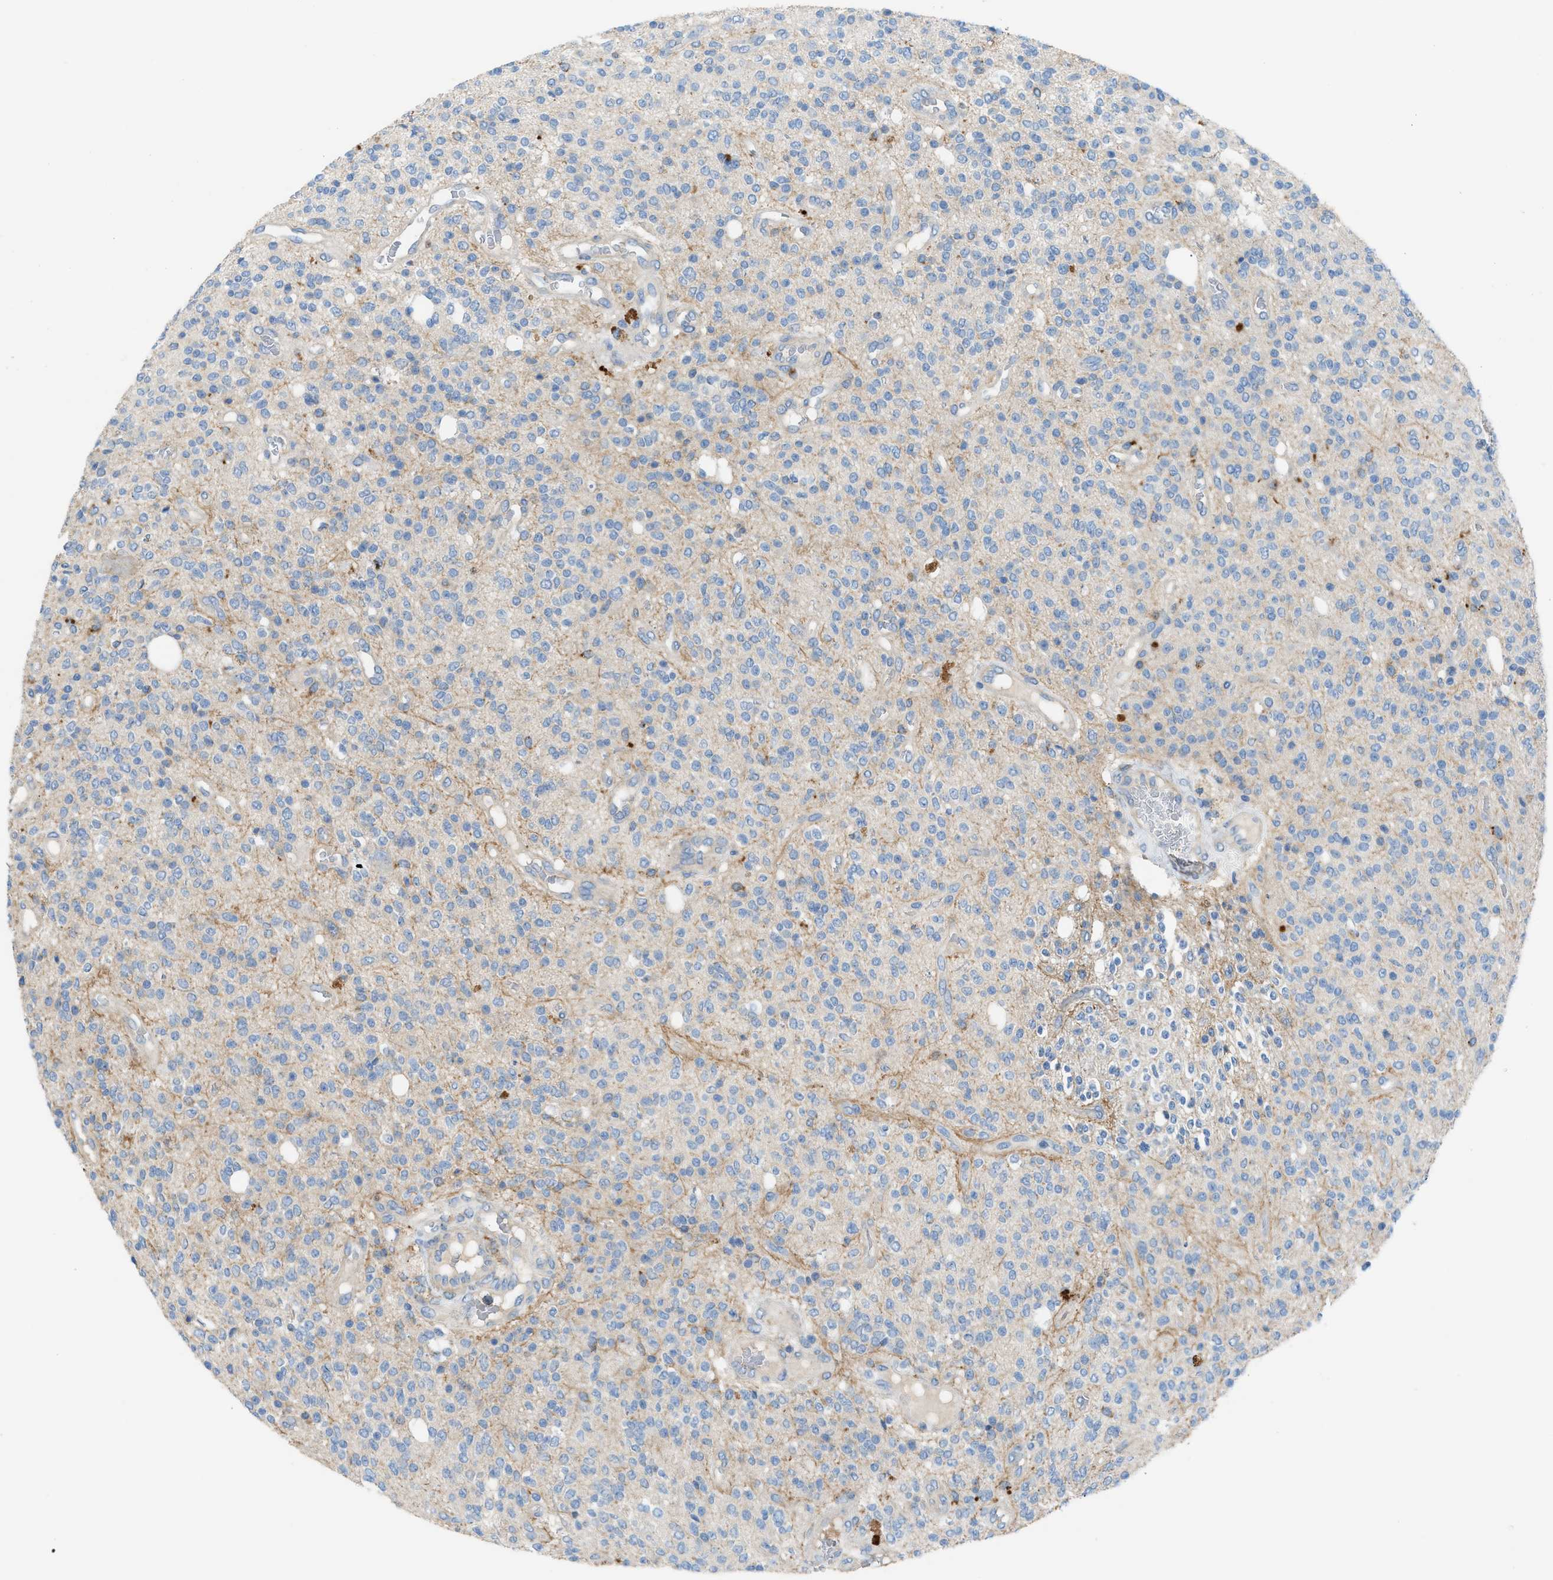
{"staining": {"intensity": "negative", "quantity": "none", "location": "none"}, "tissue": "glioma", "cell_type": "Tumor cells", "image_type": "cancer", "snomed": [{"axis": "morphology", "description": "Glioma, malignant, High grade"}, {"axis": "topography", "description": "Brain"}], "caption": "An image of human glioma is negative for staining in tumor cells. Brightfield microscopy of IHC stained with DAB (brown) and hematoxylin (blue), captured at high magnification.", "gene": "AOAH", "patient": {"sex": "male", "age": 34}}